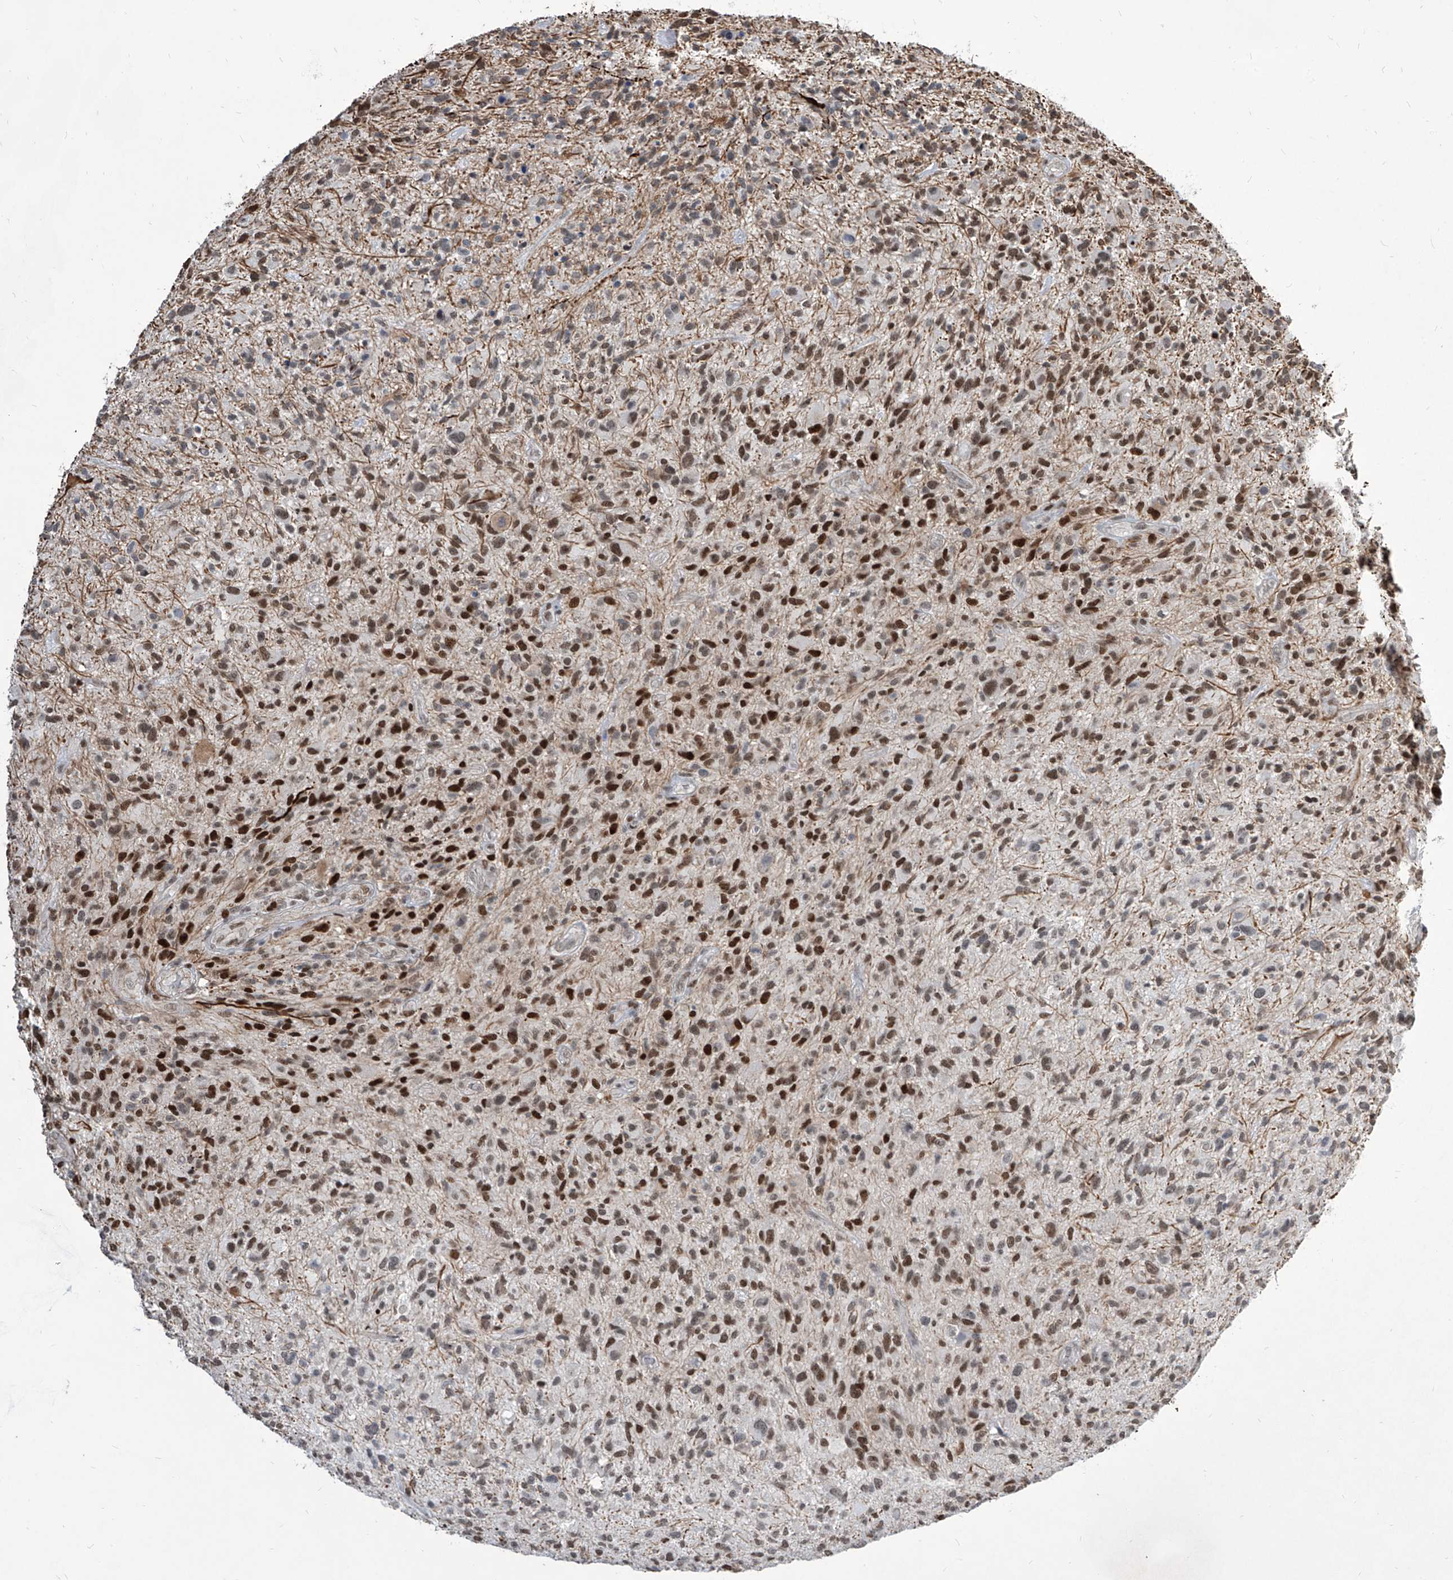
{"staining": {"intensity": "strong", "quantity": "25%-75%", "location": "nuclear"}, "tissue": "glioma", "cell_type": "Tumor cells", "image_type": "cancer", "snomed": [{"axis": "morphology", "description": "Glioma, malignant, High grade"}, {"axis": "topography", "description": "Brain"}], "caption": "This image reveals IHC staining of malignant glioma (high-grade), with high strong nuclear positivity in approximately 25%-75% of tumor cells.", "gene": "IRF2", "patient": {"sex": "male", "age": 47}}